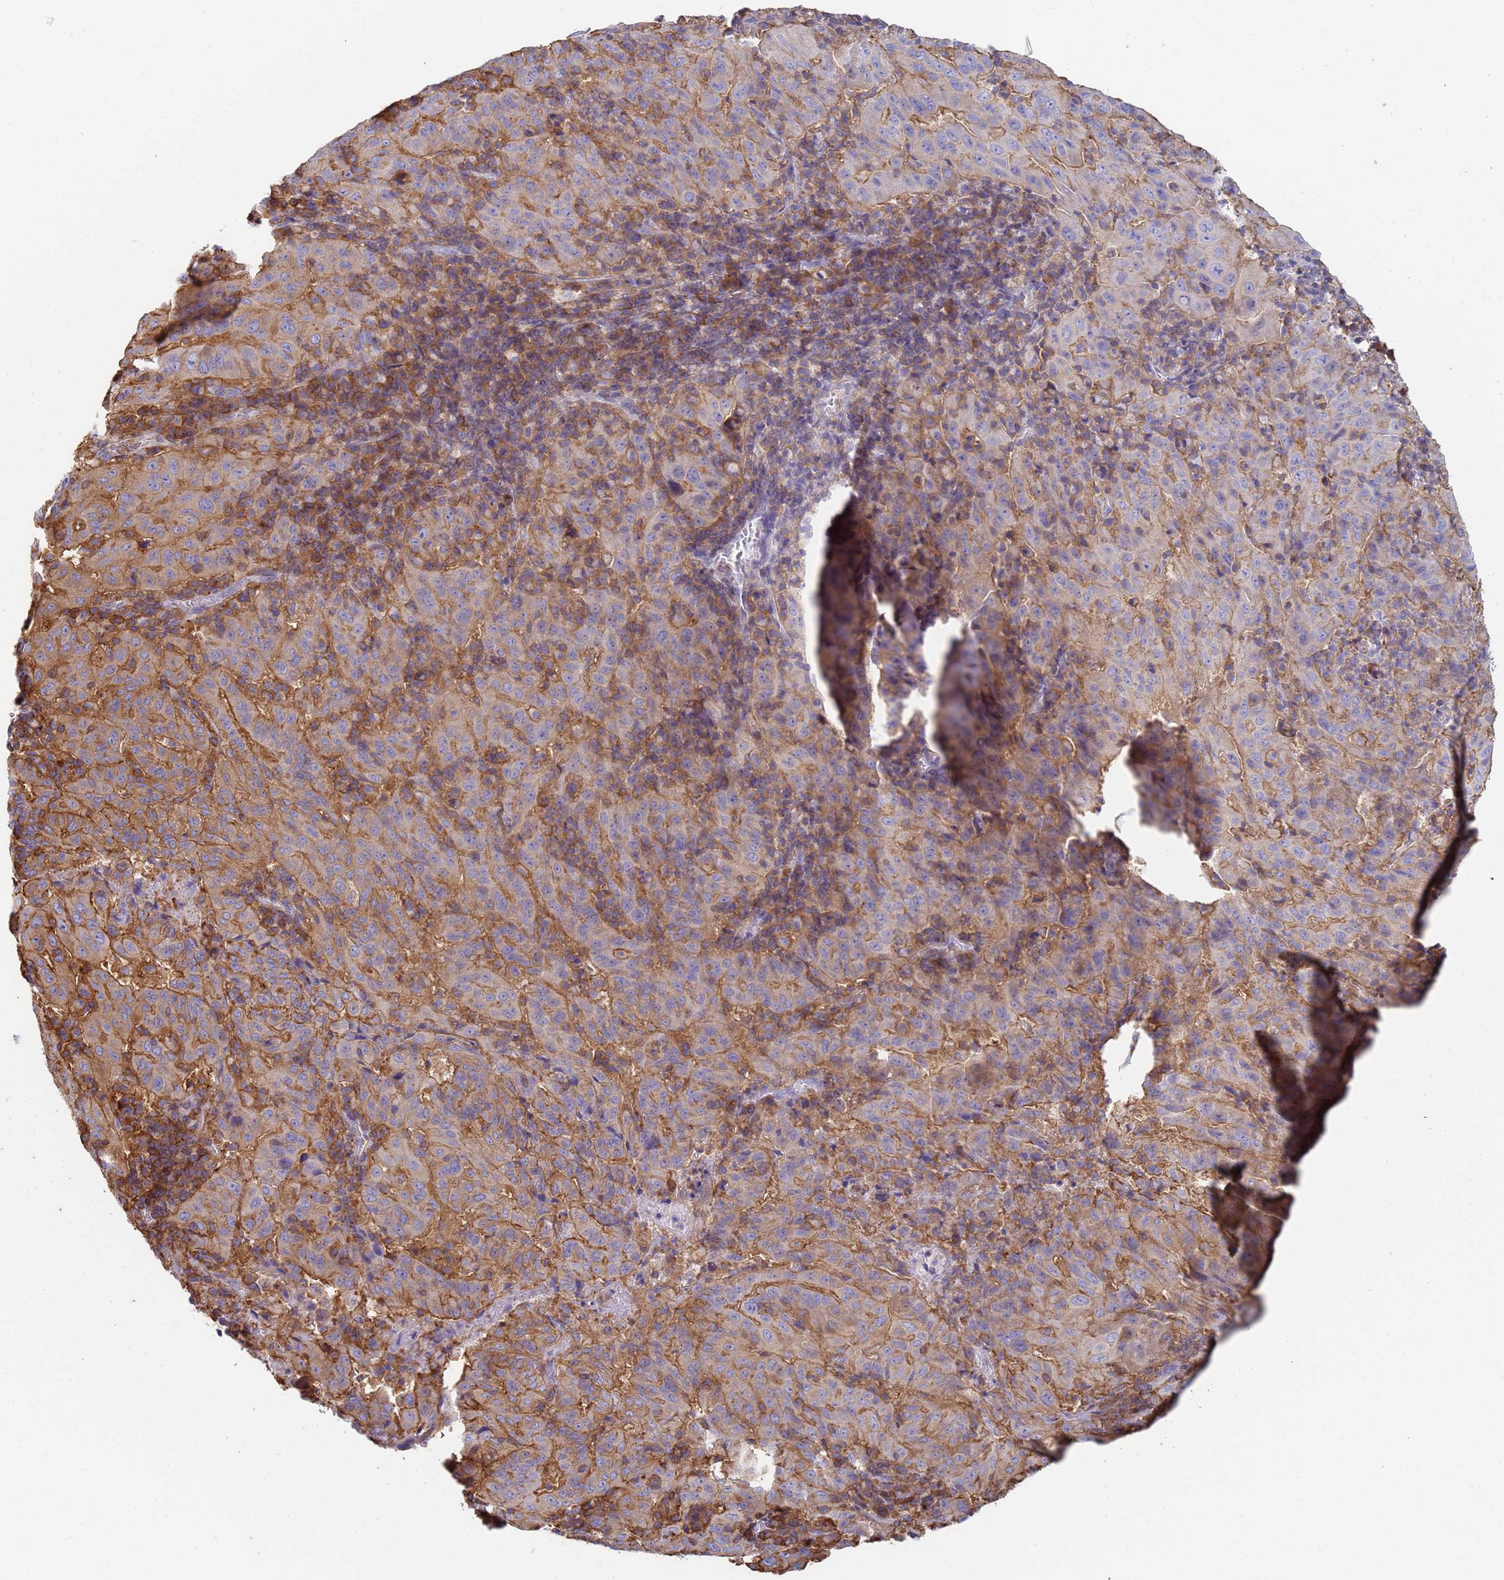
{"staining": {"intensity": "moderate", "quantity": "25%-75%", "location": "cytoplasmic/membranous"}, "tissue": "pancreatic cancer", "cell_type": "Tumor cells", "image_type": "cancer", "snomed": [{"axis": "morphology", "description": "Adenocarcinoma, NOS"}, {"axis": "topography", "description": "Pancreas"}], "caption": "Tumor cells display medium levels of moderate cytoplasmic/membranous expression in approximately 25%-75% of cells in pancreatic adenocarcinoma.", "gene": "ZNG1B", "patient": {"sex": "male", "age": 63}}